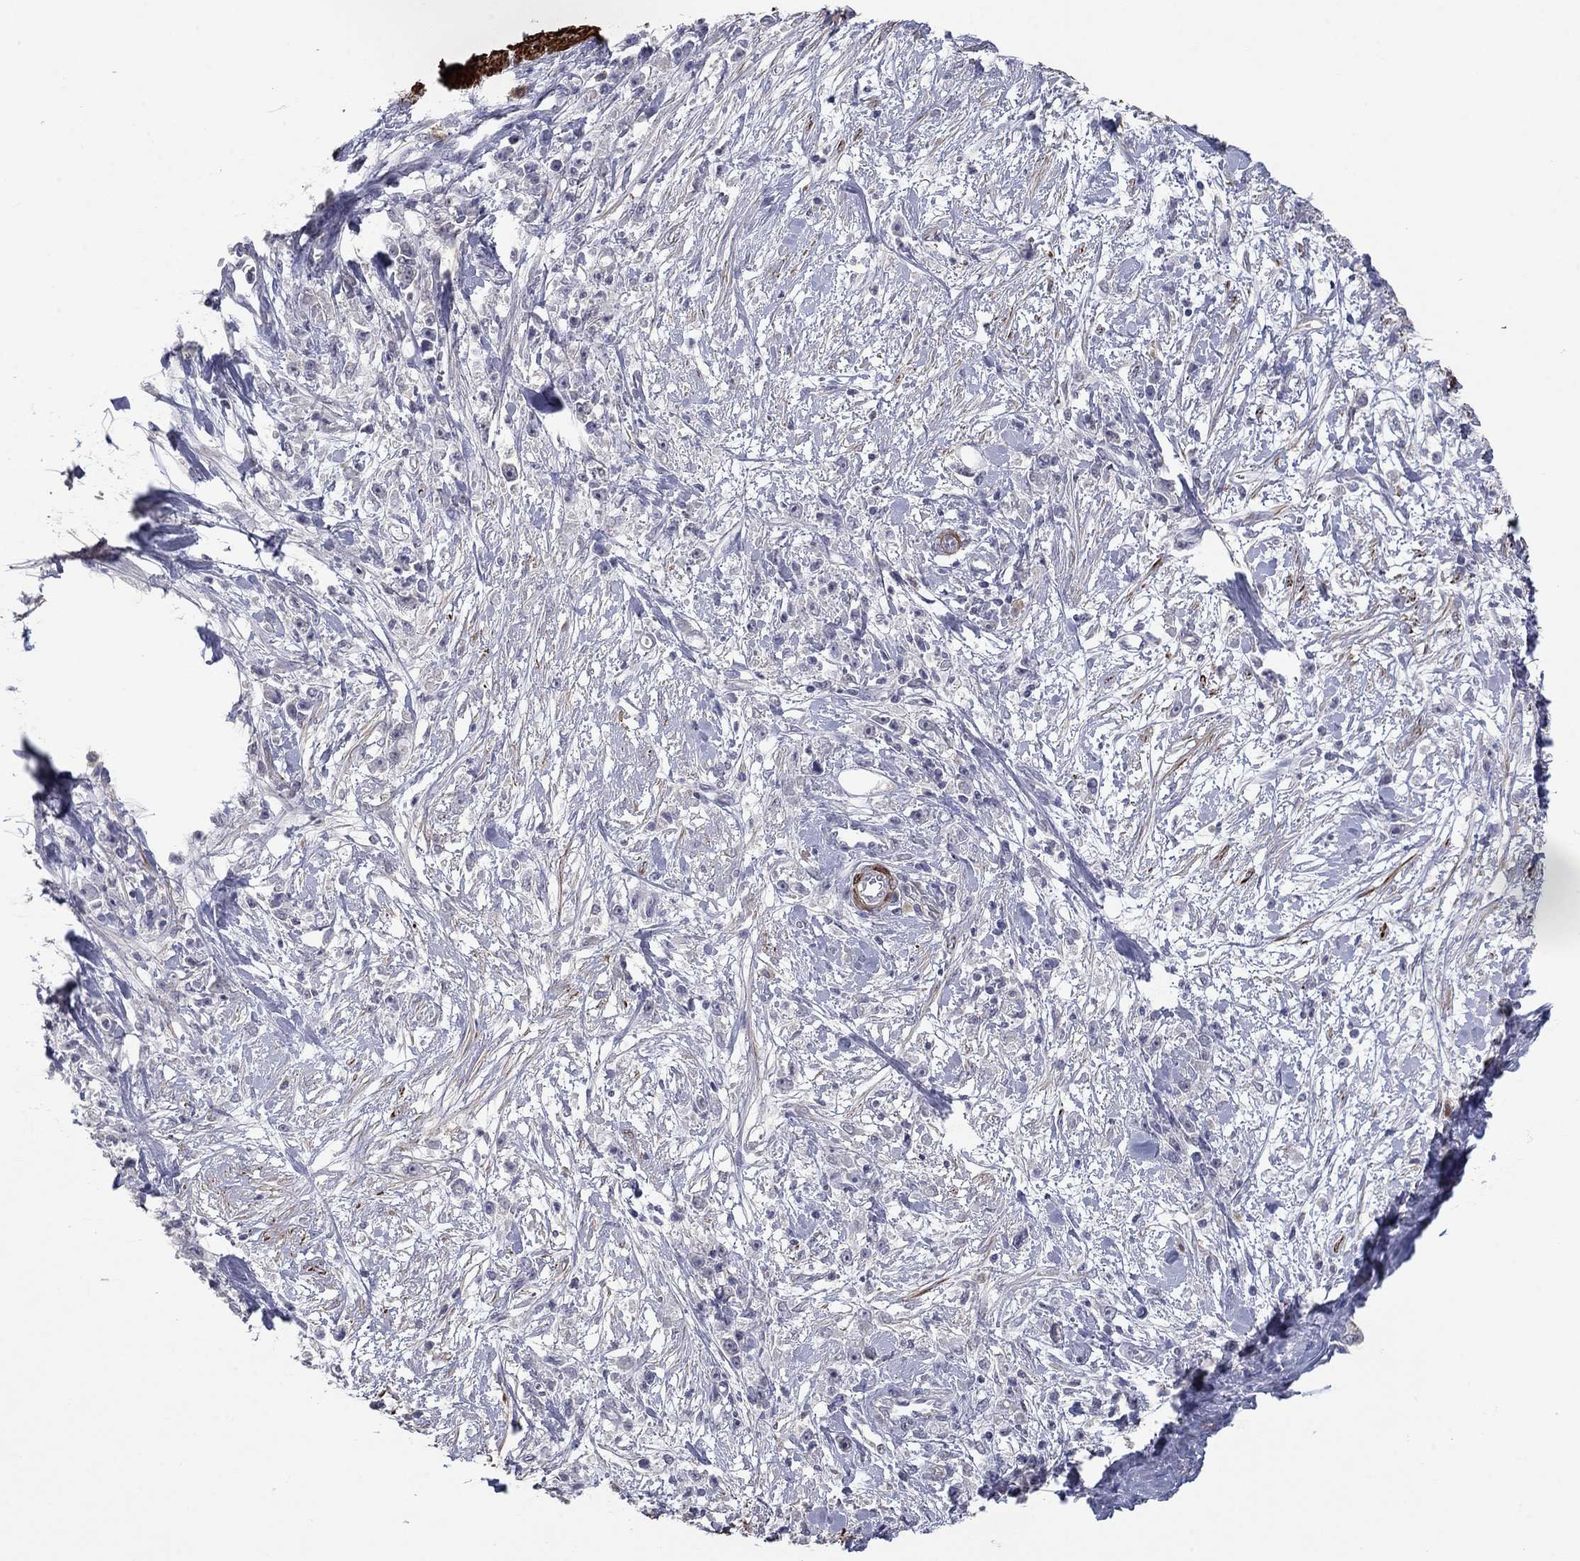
{"staining": {"intensity": "negative", "quantity": "none", "location": "none"}, "tissue": "stomach cancer", "cell_type": "Tumor cells", "image_type": "cancer", "snomed": [{"axis": "morphology", "description": "Adenocarcinoma, NOS"}, {"axis": "topography", "description": "Stomach"}], "caption": "Tumor cells show no significant positivity in stomach adenocarcinoma. (IHC, brightfield microscopy, high magnification).", "gene": "IP6K3", "patient": {"sex": "female", "age": 59}}